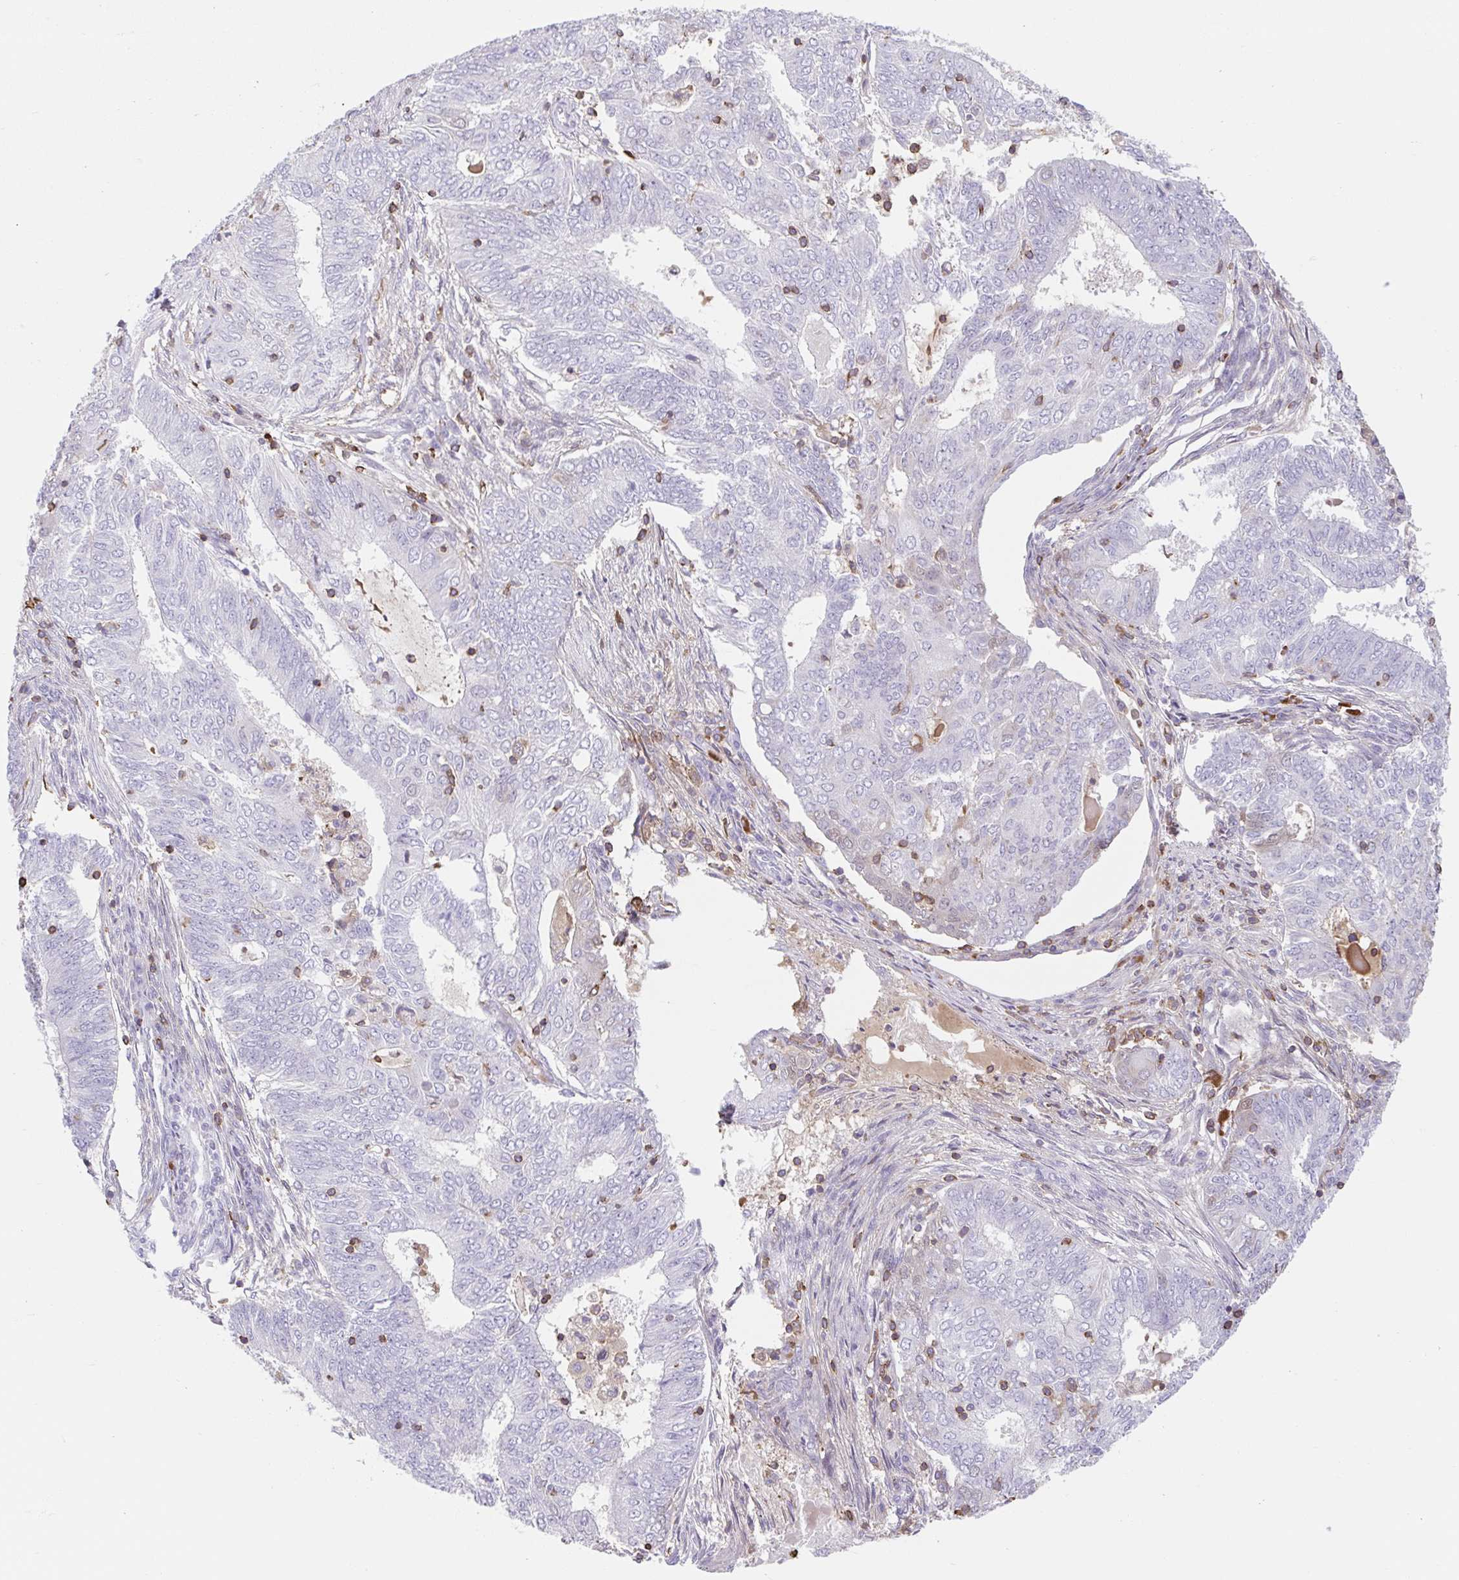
{"staining": {"intensity": "negative", "quantity": "none", "location": "none"}, "tissue": "endometrial cancer", "cell_type": "Tumor cells", "image_type": "cancer", "snomed": [{"axis": "morphology", "description": "Adenocarcinoma, NOS"}, {"axis": "topography", "description": "Endometrium"}], "caption": "This micrograph is of endometrial cancer stained with immunohistochemistry to label a protein in brown with the nuclei are counter-stained blue. There is no positivity in tumor cells.", "gene": "TPRG1", "patient": {"sex": "female", "age": 62}}